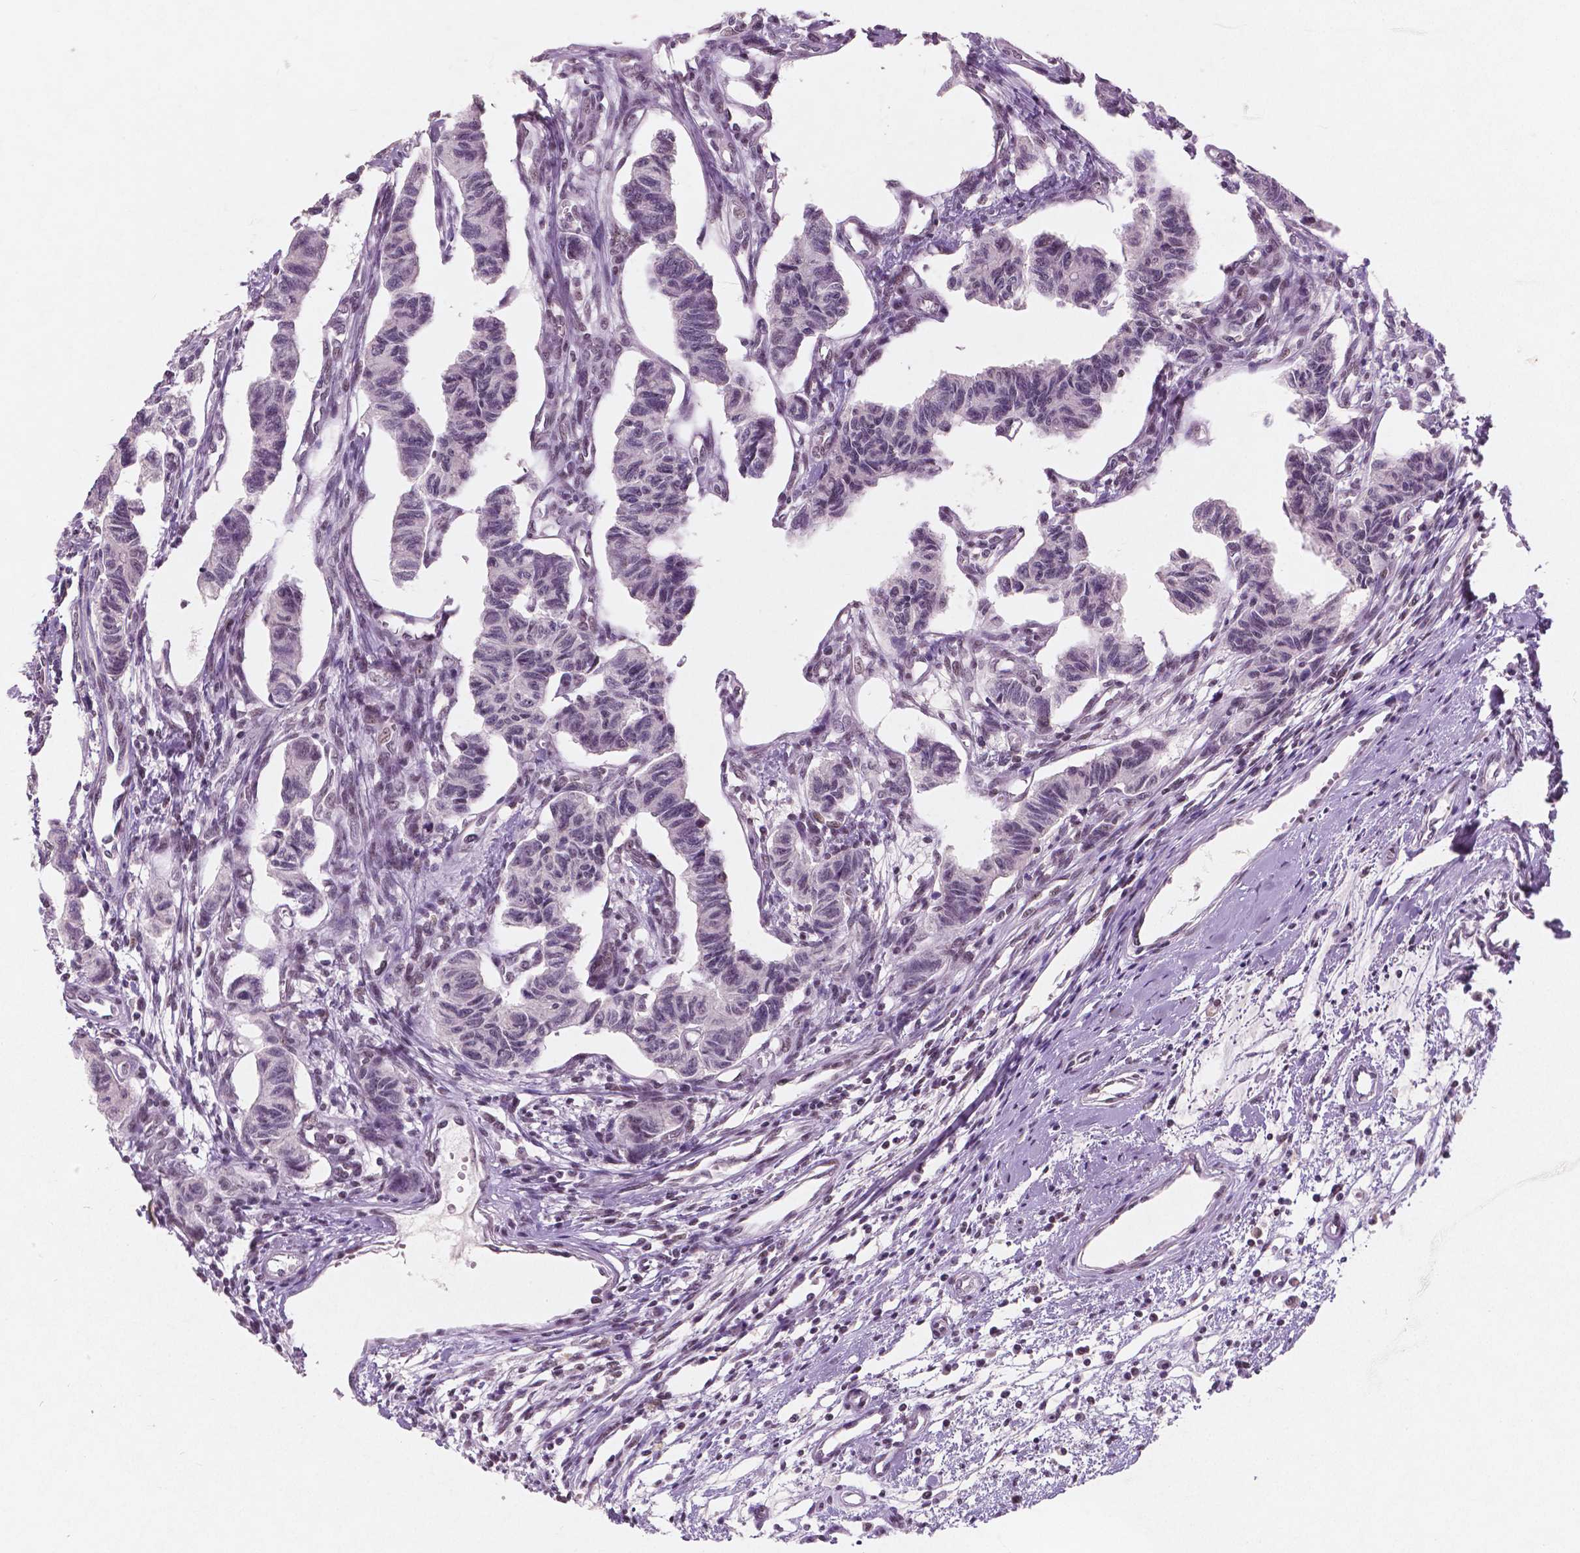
{"staining": {"intensity": "negative", "quantity": "none", "location": "none"}, "tissue": "carcinoid", "cell_type": "Tumor cells", "image_type": "cancer", "snomed": [{"axis": "morphology", "description": "Carcinoid, malignant, NOS"}, {"axis": "topography", "description": "Kidney"}], "caption": "Micrograph shows no protein positivity in tumor cells of carcinoid tissue.", "gene": "BRD4", "patient": {"sex": "female", "age": 41}}